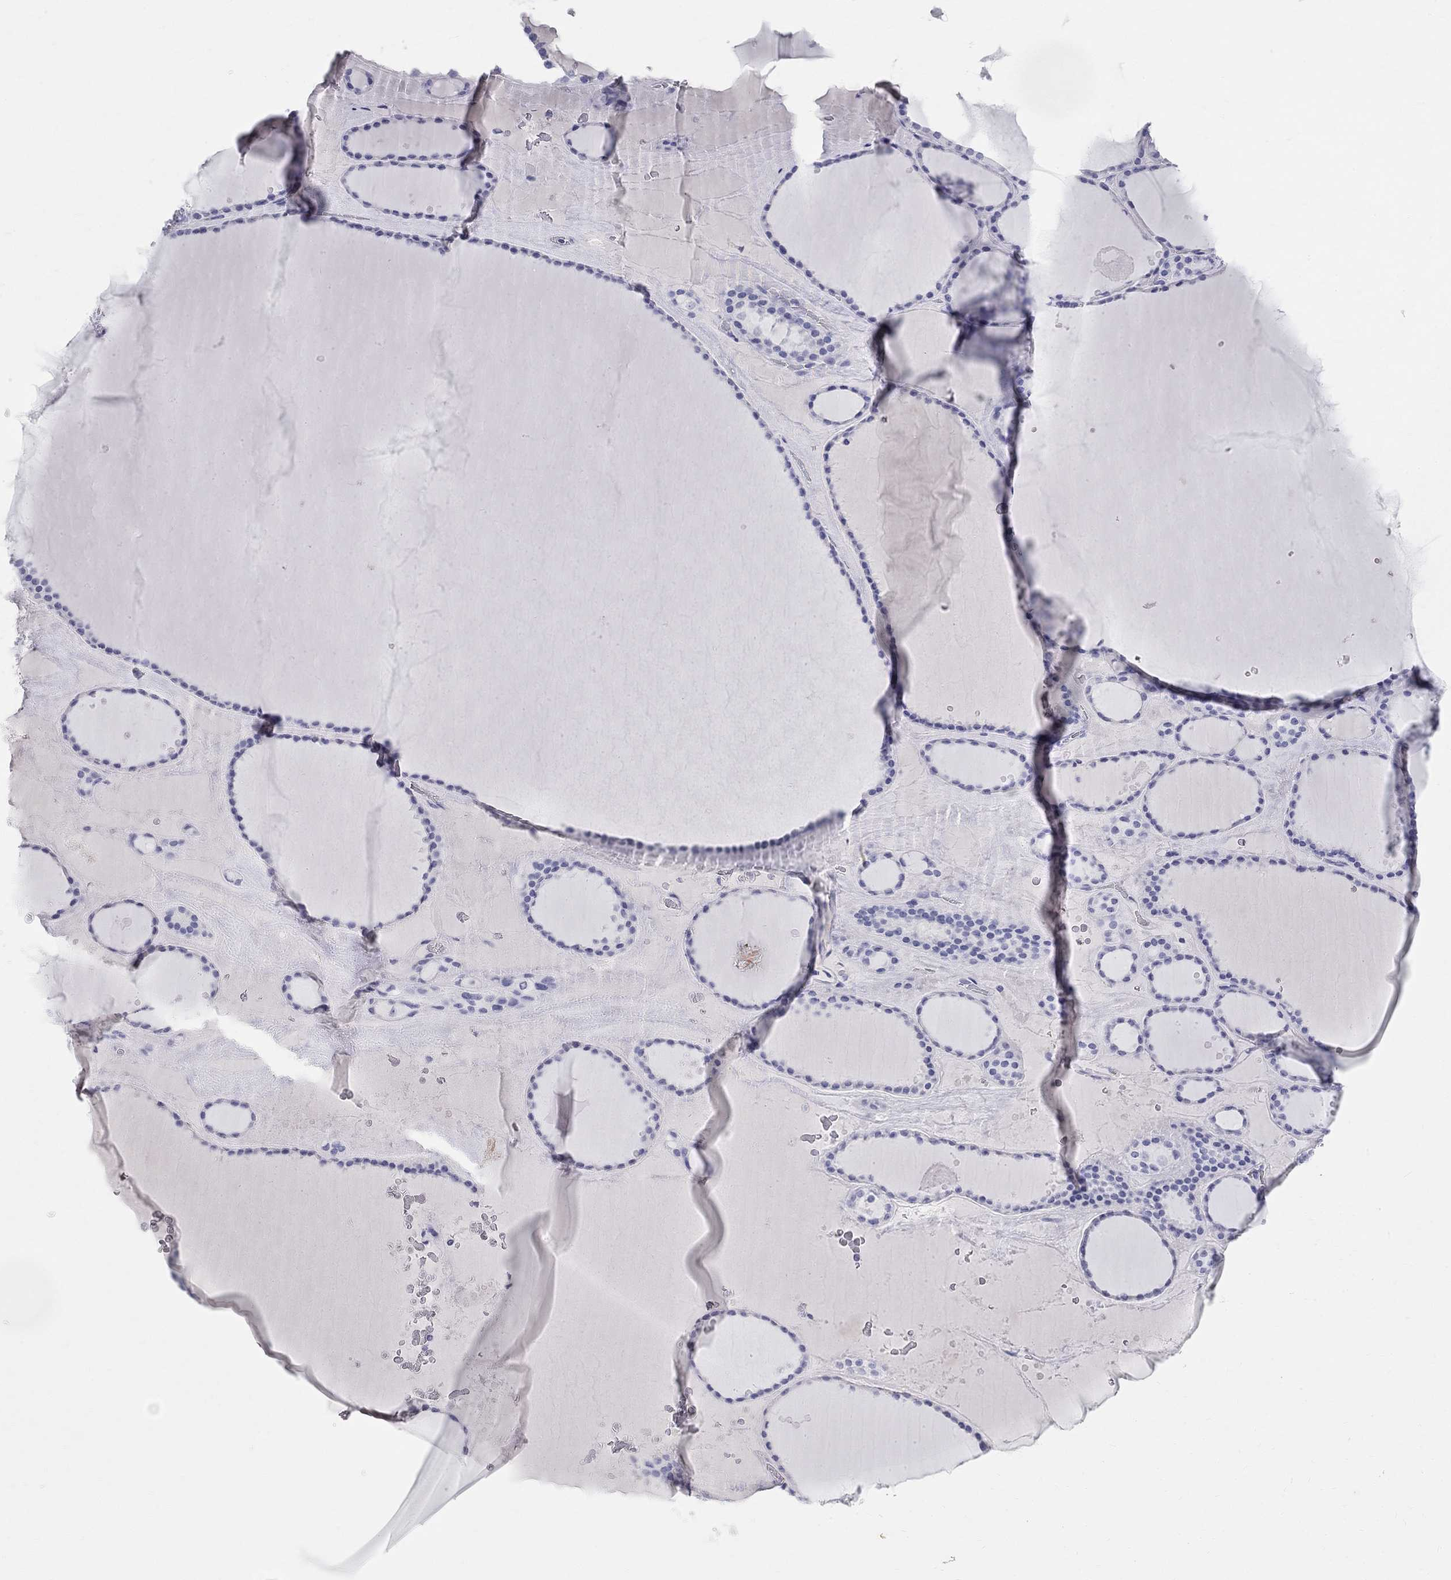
{"staining": {"intensity": "negative", "quantity": "none", "location": "none"}, "tissue": "thyroid gland", "cell_type": "Glandular cells", "image_type": "normal", "snomed": [{"axis": "morphology", "description": "Normal tissue, NOS"}, {"axis": "topography", "description": "Thyroid gland"}], "caption": "Immunohistochemistry micrograph of benign thyroid gland stained for a protein (brown), which reveals no staining in glandular cells. Brightfield microscopy of immunohistochemistry (IHC) stained with DAB (brown) and hematoxylin (blue), captured at high magnification.", "gene": "PHOX2B", "patient": {"sex": "male", "age": 63}}